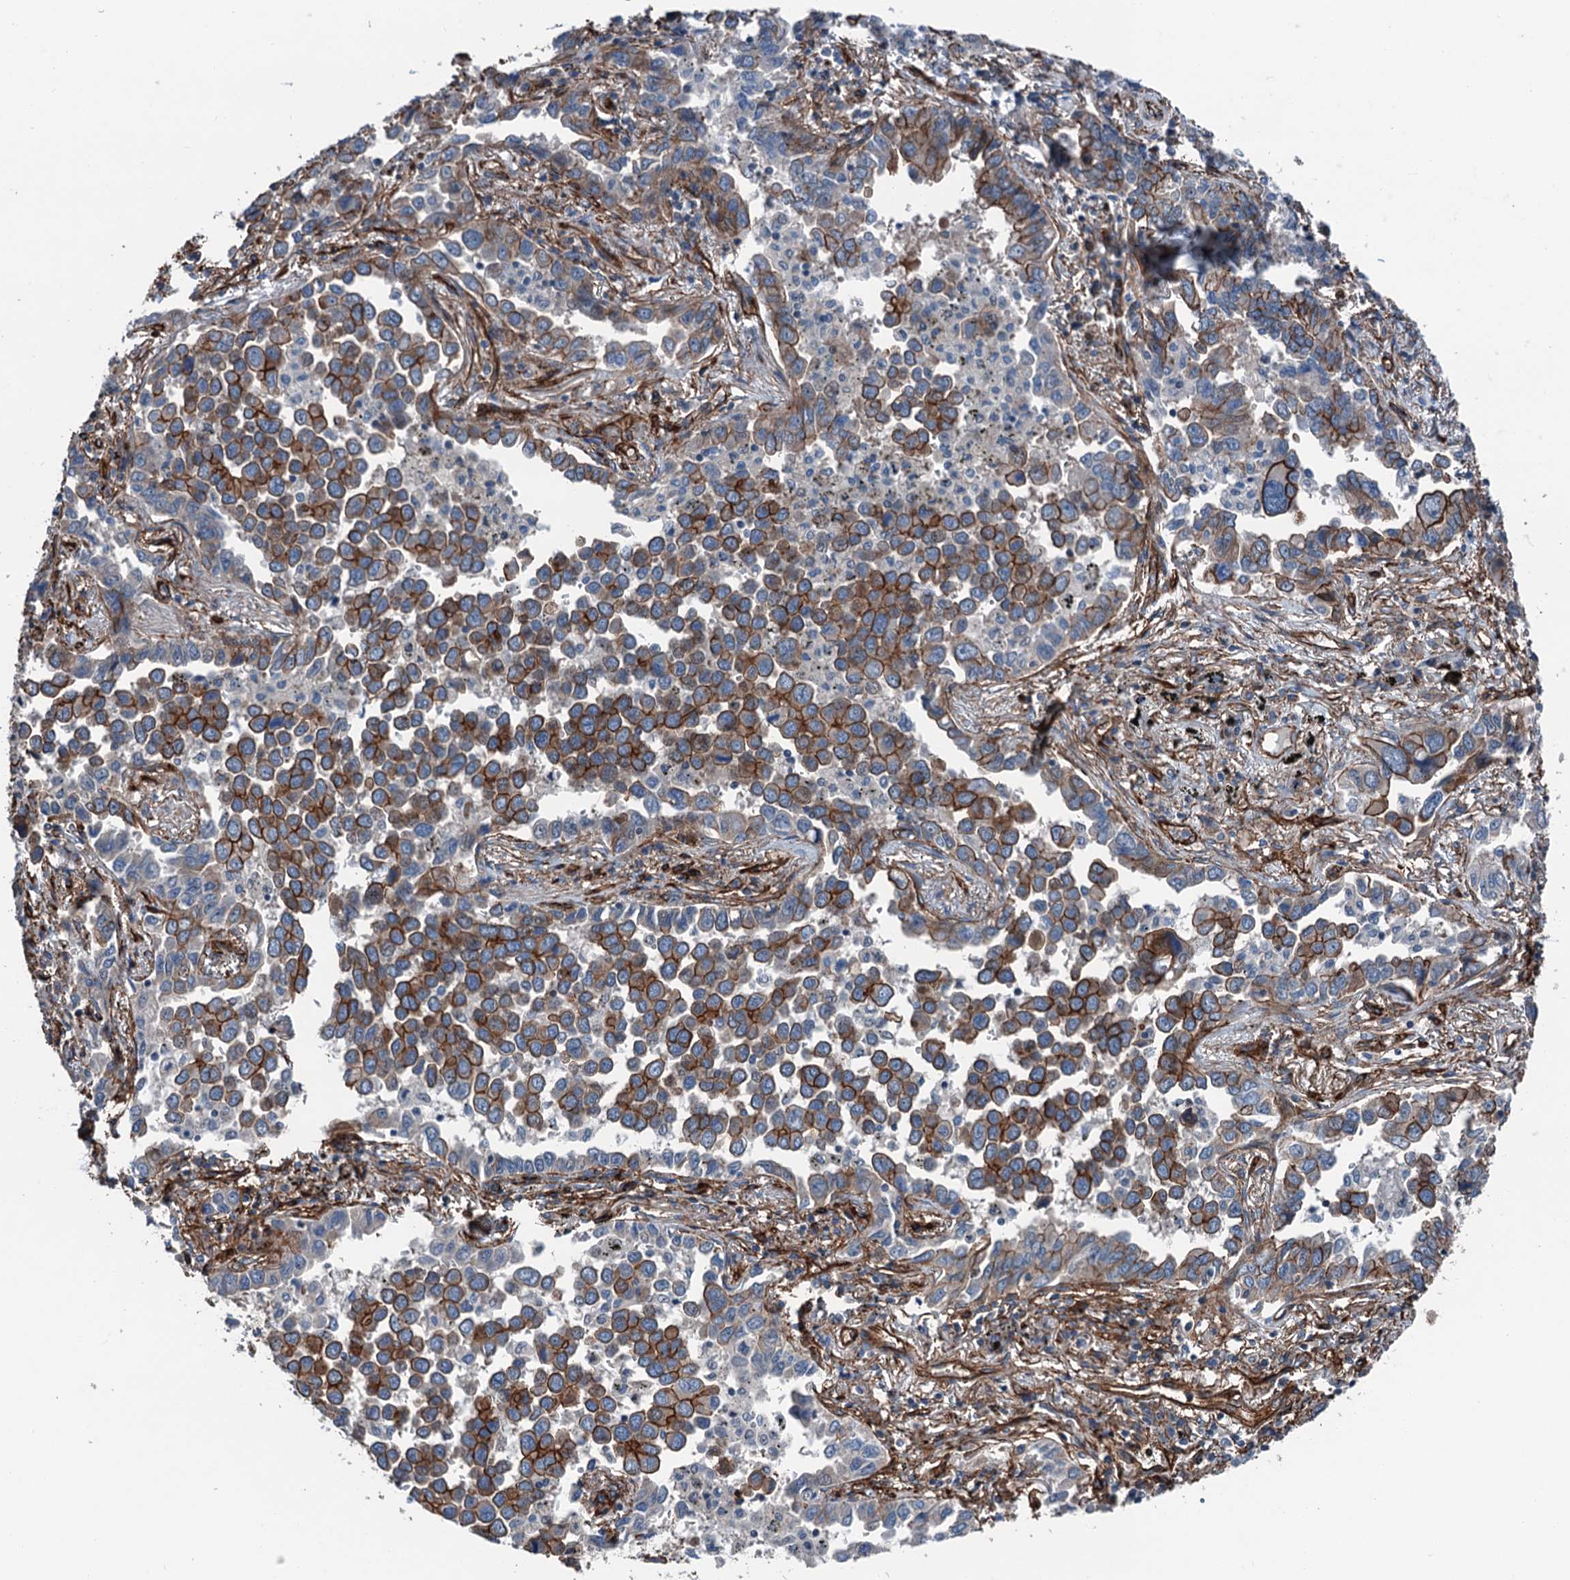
{"staining": {"intensity": "strong", "quantity": "25%-75%", "location": "cytoplasmic/membranous"}, "tissue": "lung cancer", "cell_type": "Tumor cells", "image_type": "cancer", "snomed": [{"axis": "morphology", "description": "Adenocarcinoma, NOS"}, {"axis": "topography", "description": "Lung"}], "caption": "Immunohistochemical staining of human lung cancer (adenocarcinoma) demonstrates high levels of strong cytoplasmic/membranous protein positivity in approximately 25%-75% of tumor cells.", "gene": "NMRAL1", "patient": {"sex": "male", "age": 67}}